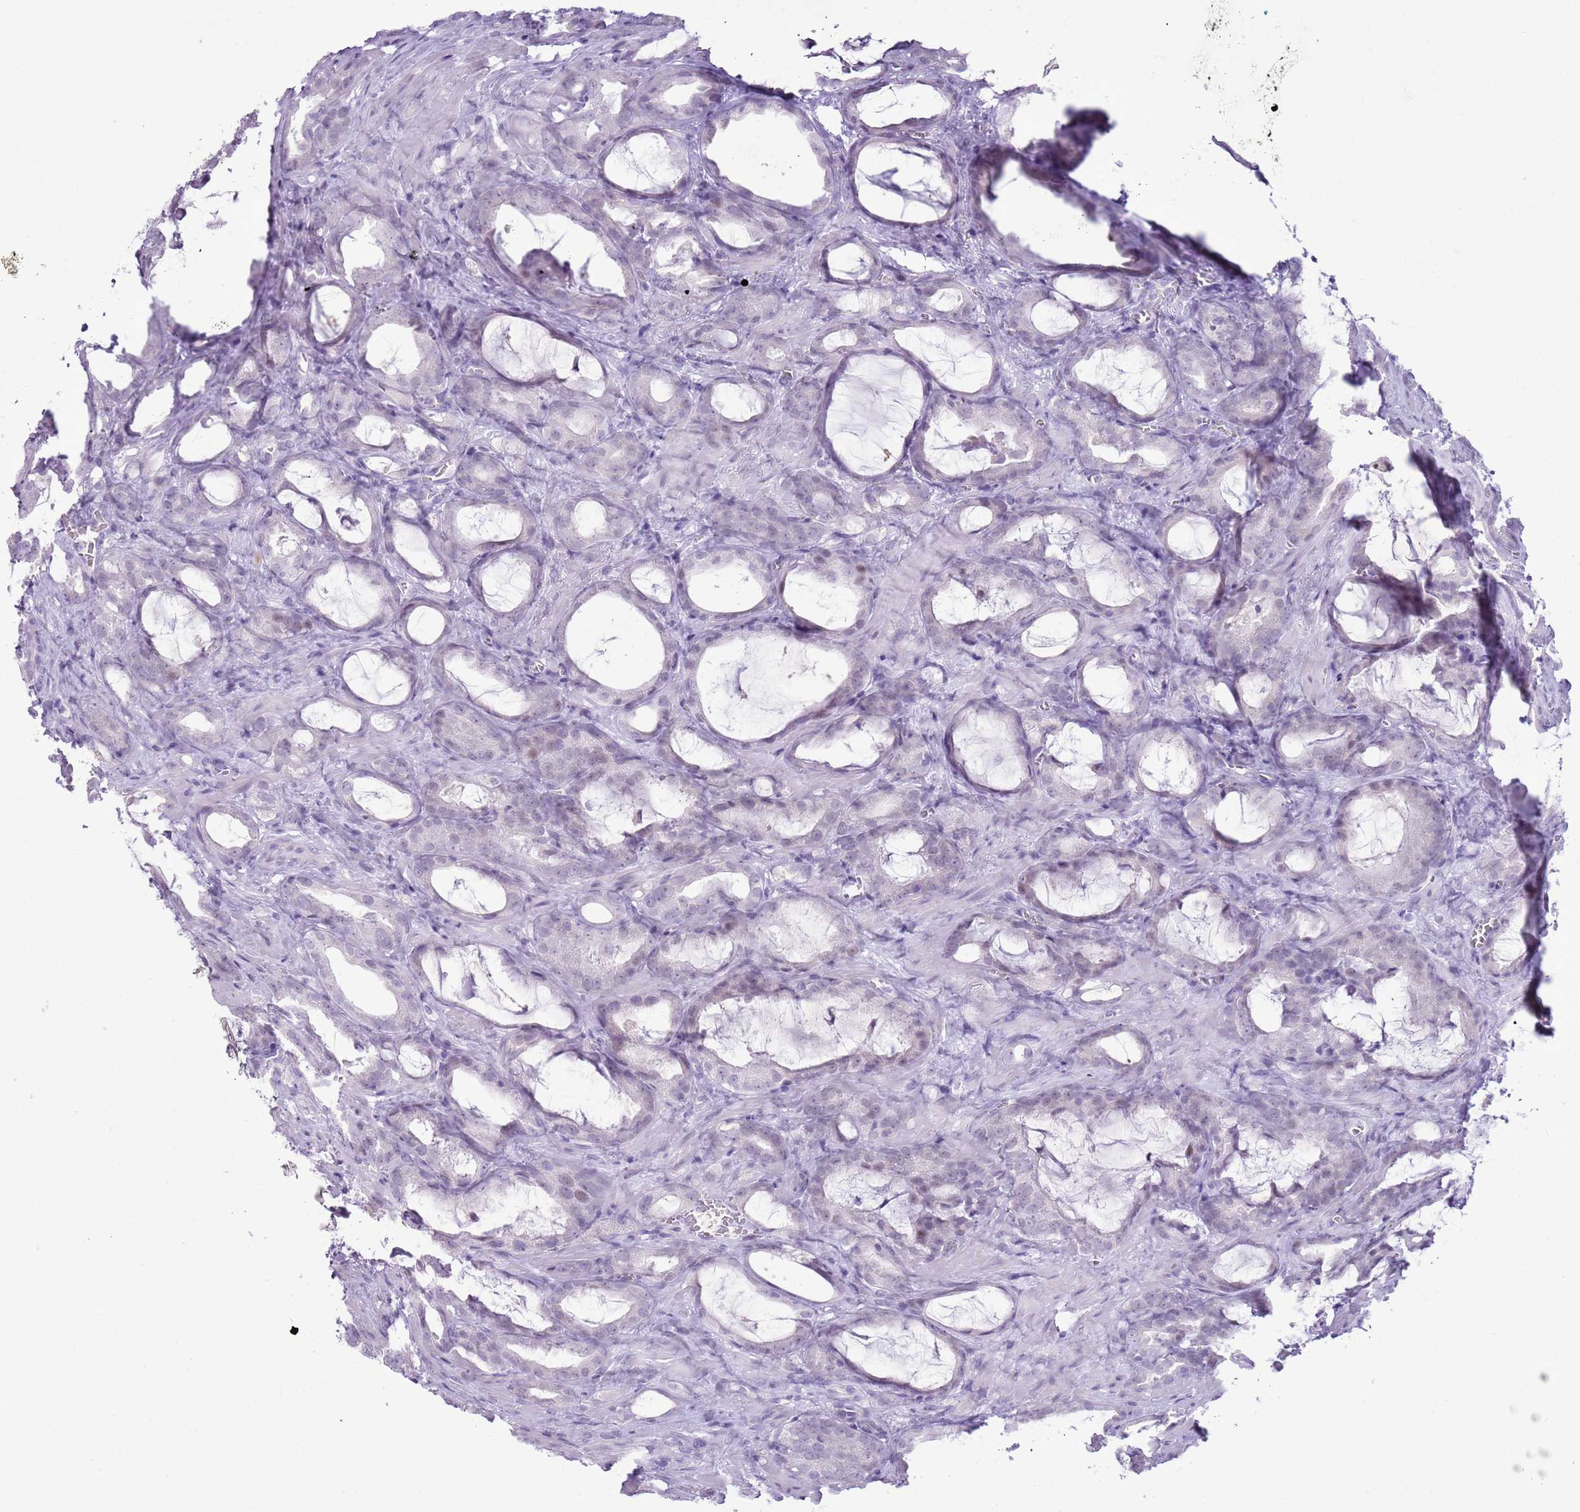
{"staining": {"intensity": "negative", "quantity": "none", "location": "none"}, "tissue": "prostate cancer", "cell_type": "Tumor cells", "image_type": "cancer", "snomed": [{"axis": "morphology", "description": "Adenocarcinoma, High grade"}, {"axis": "topography", "description": "Prostate"}], "caption": "An immunohistochemistry (IHC) photomicrograph of adenocarcinoma (high-grade) (prostate) is shown. There is no staining in tumor cells of adenocarcinoma (high-grade) (prostate).", "gene": "RPL3L", "patient": {"sex": "male", "age": 72}}